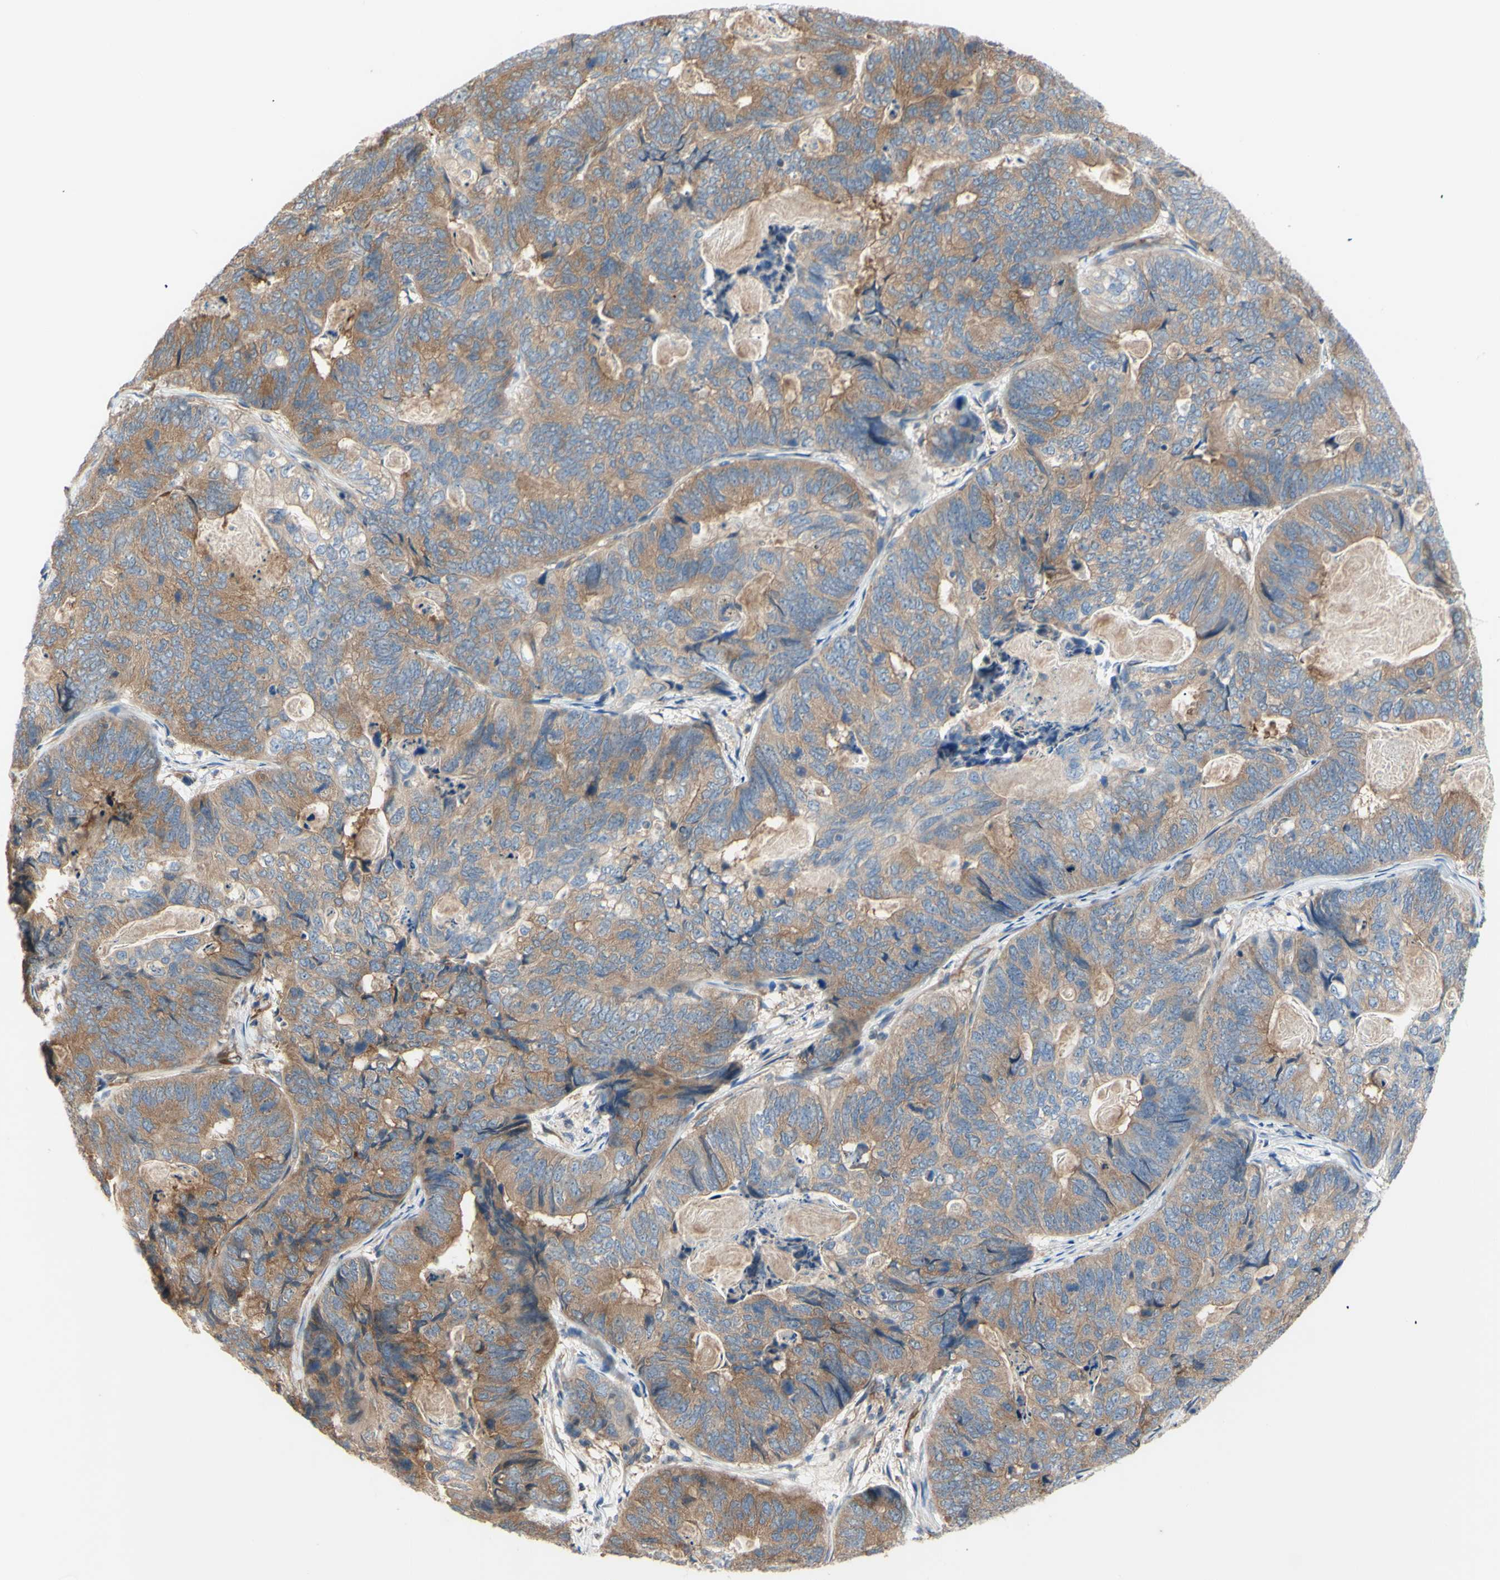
{"staining": {"intensity": "moderate", "quantity": ">75%", "location": "cytoplasmic/membranous"}, "tissue": "stomach cancer", "cell_type": "Tumor cells", "image_type": "cancer", "snomed": [{"axis": "morphology", "description": "Adenocarcinoma, NOS"}, {"axis": "topography", "description": "Stomach"}], "caption": "Immunohistochemical staining of adenocarcinoma (stomach) shows moderate cytoplasmic/membranous protein expression in about >75% of tumor cells.", "gene": "DYNLRB1", "patient": {"sex": "female", "age": 89}}